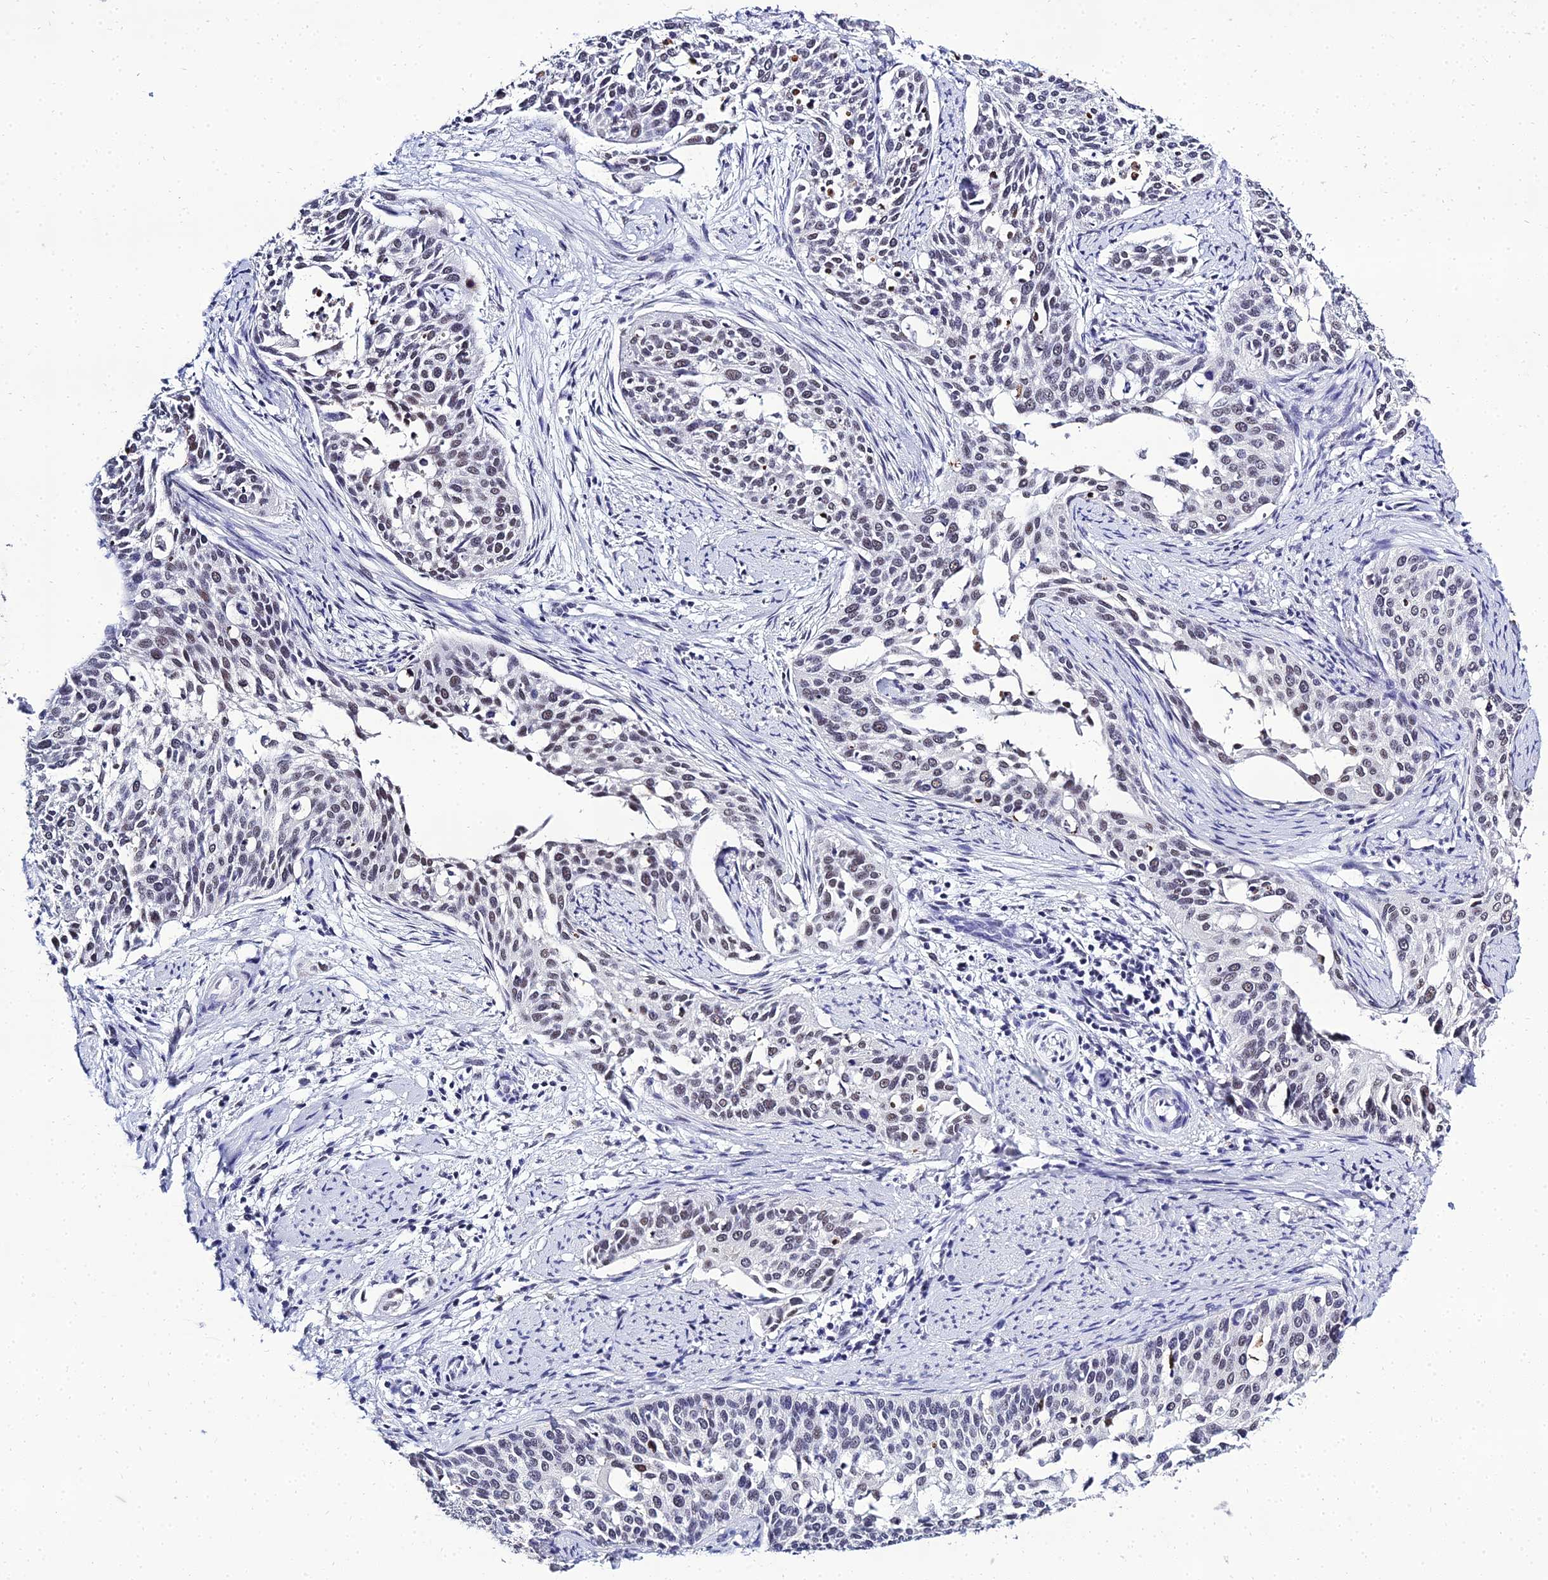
{"staining": {"intensity": "weak", "quantity": "25%-75%", "location": "nuclear"}, "tissue": "cervical cancer", "cell_type": "Tumor cells", "image_type": "cancer", "snomed": [{"axis": "morphology", "description": "Squamous cell carcinoma, NOS"}, {"axis": "topography", "description": "Cervix"}], "caption": "This micrograph displays cervical squamous cell carcinoma stained with immunohistochemistry (IHC) to label a protein in brown. The nuclear of tumor cells show weak positivity for the protein. Nuclei are counter-stained blue.", "gene": "PPP4R2", "patient": {"sex": "female", "age": 44}}